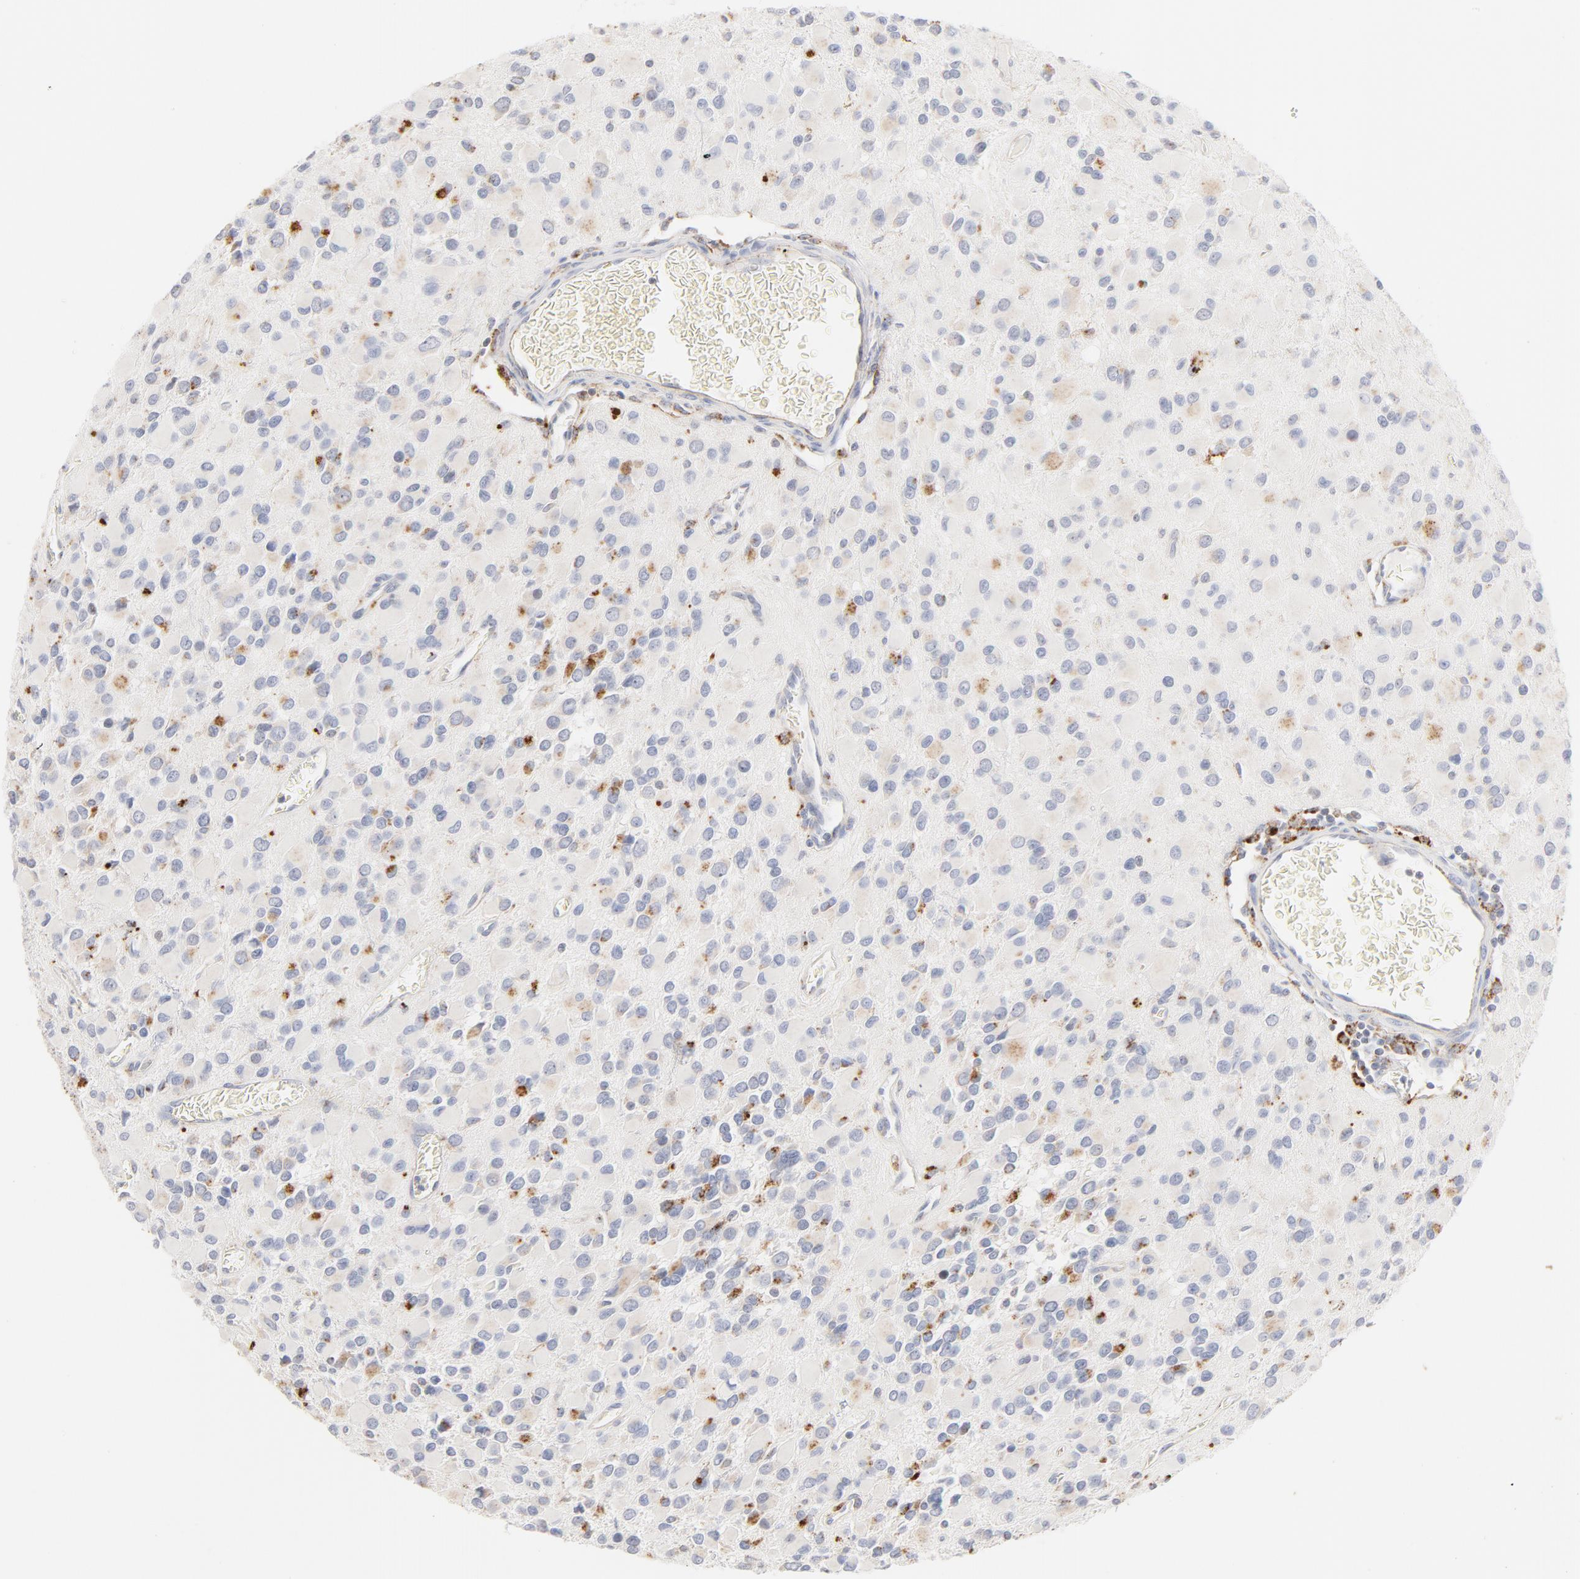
{"staining": {"intensity": "weak", "quantity": "<25%", "location": "cytoplasmic/membranous"}, "tissue": "glioma", "cell_type": "Tumor cells", "image_type": "cancer", "snomed": [{"axis": "morphology", "description": "Glioma, malignant, Low grade"}, {"axis": "topography", "description": "Brain"}], "caption": "DAB immunohistochemical staining of human glioma demonstrates no significant positivity in tumor cells. (IHC, brightfield microscopy, high magnification).", "gene": "CTSH", "patient": {"sex": "male", "age": 42}}